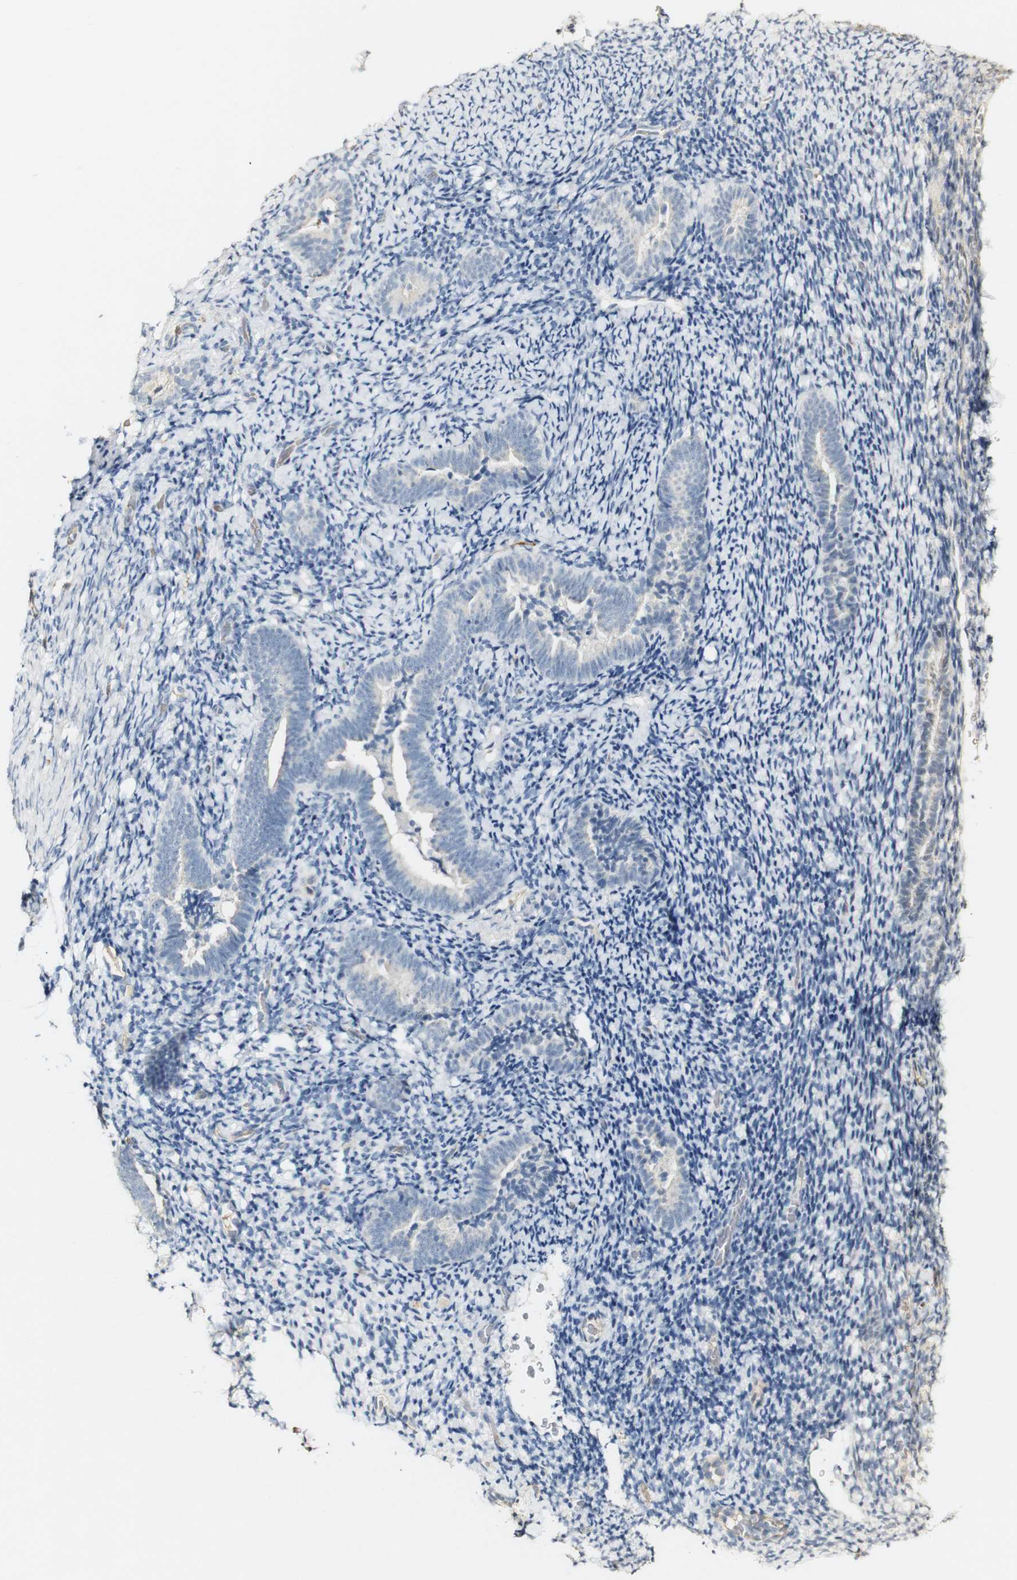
{"staining": {"intensity": "negative", "quantity": "none", "location": "none"}, "tissue": "endometrium", "cell_type": "Cells in endometrial stroma", "image_type": "normal", "snomed": [{"axis": "morphology", "description": "Normal tissue, NOS"}, {"axis": "topography", "description": "Endometrium"}], "caption": "The IHC micrograph has no significant positivity in cells in endometrial stroma of endometrium. The staining is performed using DAB brown chromogen with nuclei counter-stained in using hematoxylin.", "gene": "SYT7", "patient": {"sex": "female", "age": 51}}